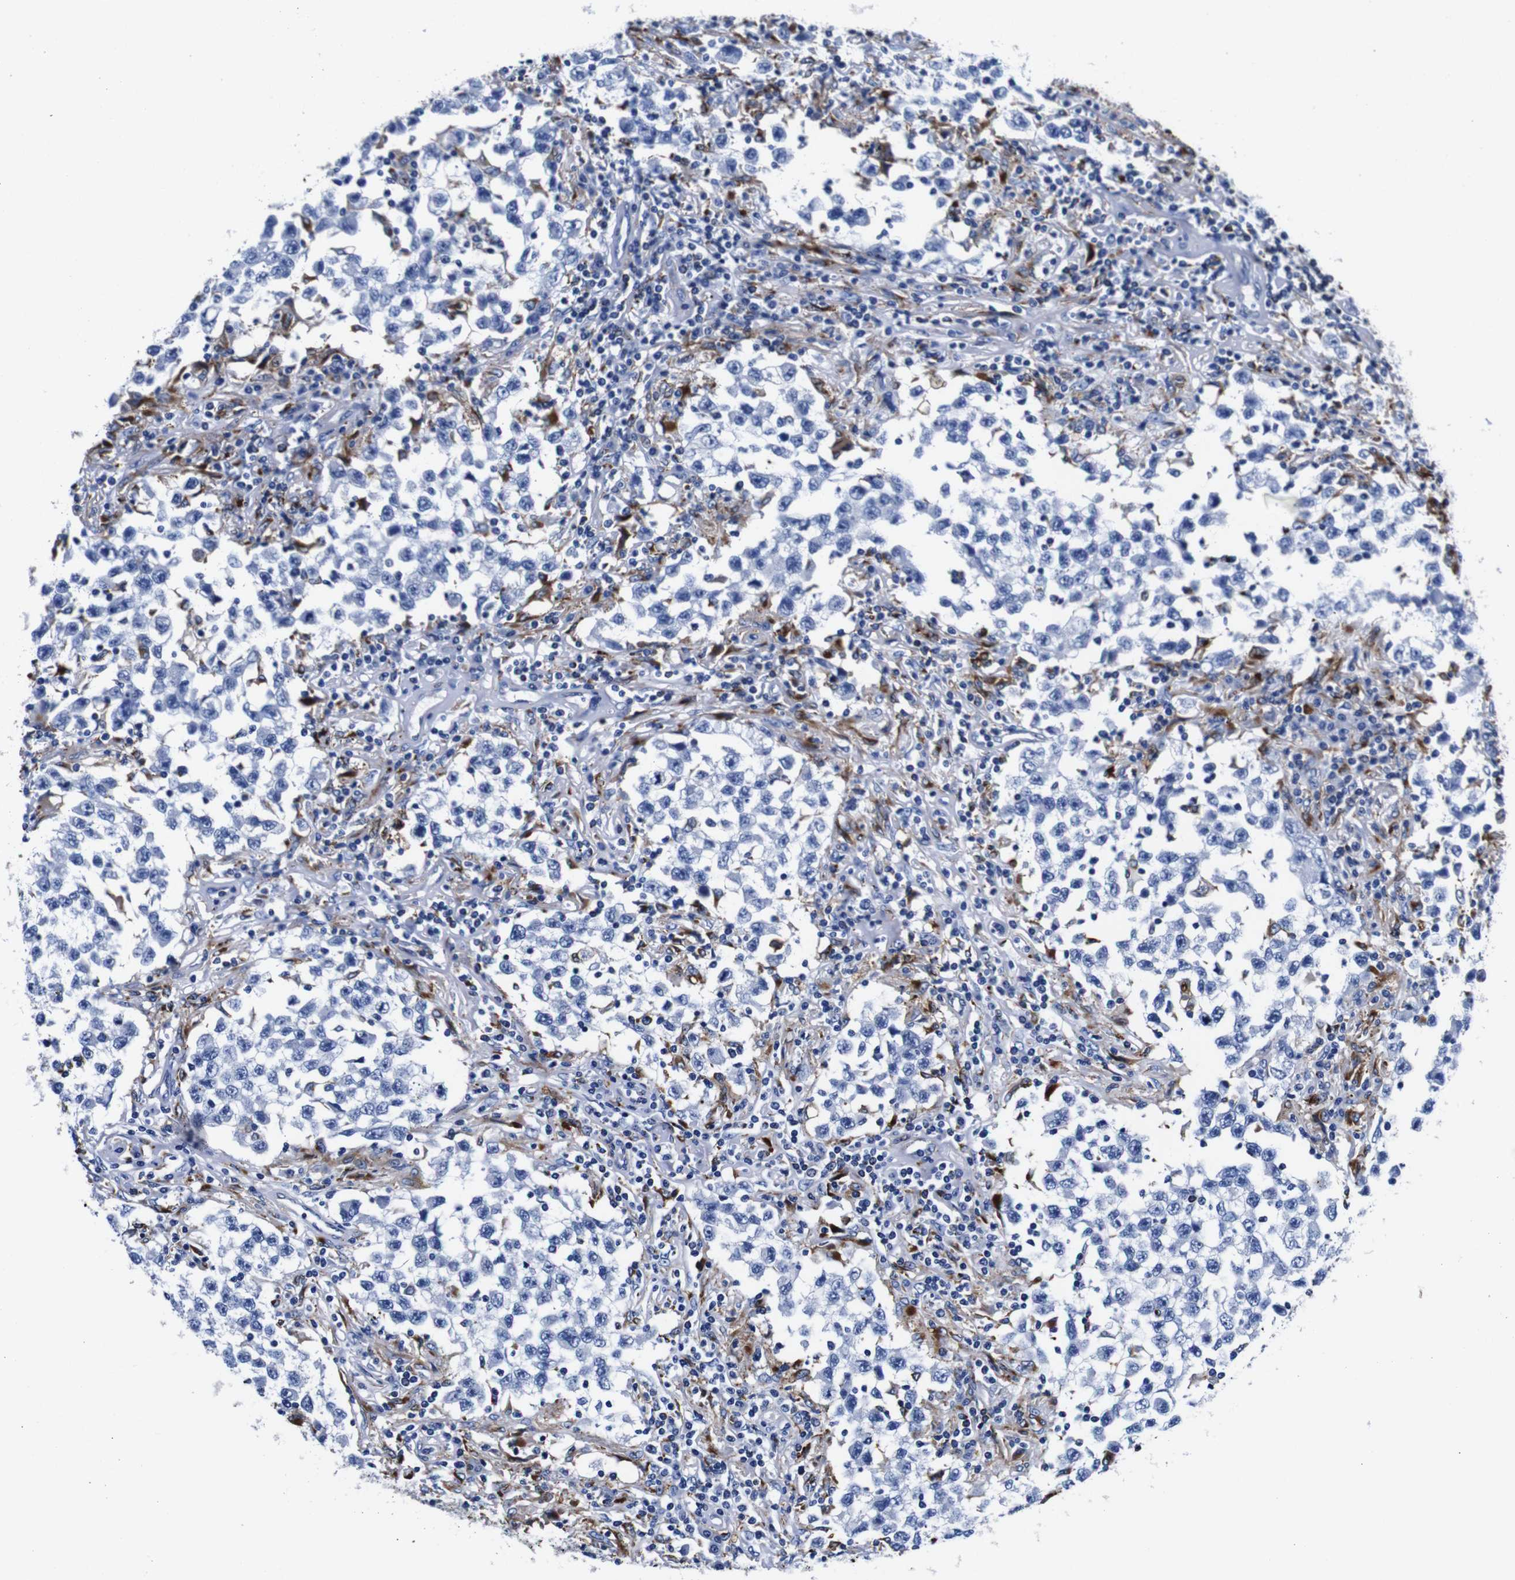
{"staining": {"intensity": "negative", "quantity": "none", "location": "none"}, "tissue": "testis cancer", "cell_type": "Tumor cells", "image_type": "cancer", "snomed": [{"axis": "morphology", "description": "Carcinoma, Embryonal, NOS"}, {"axis": "topography", "description": "Testis"}], "caption": "An image of human embryonal carcinoma (testis) is negative for staining in tumor cells.", "gene": "HLA-DMB", "patient": {"sex": "male", "age": 21}}